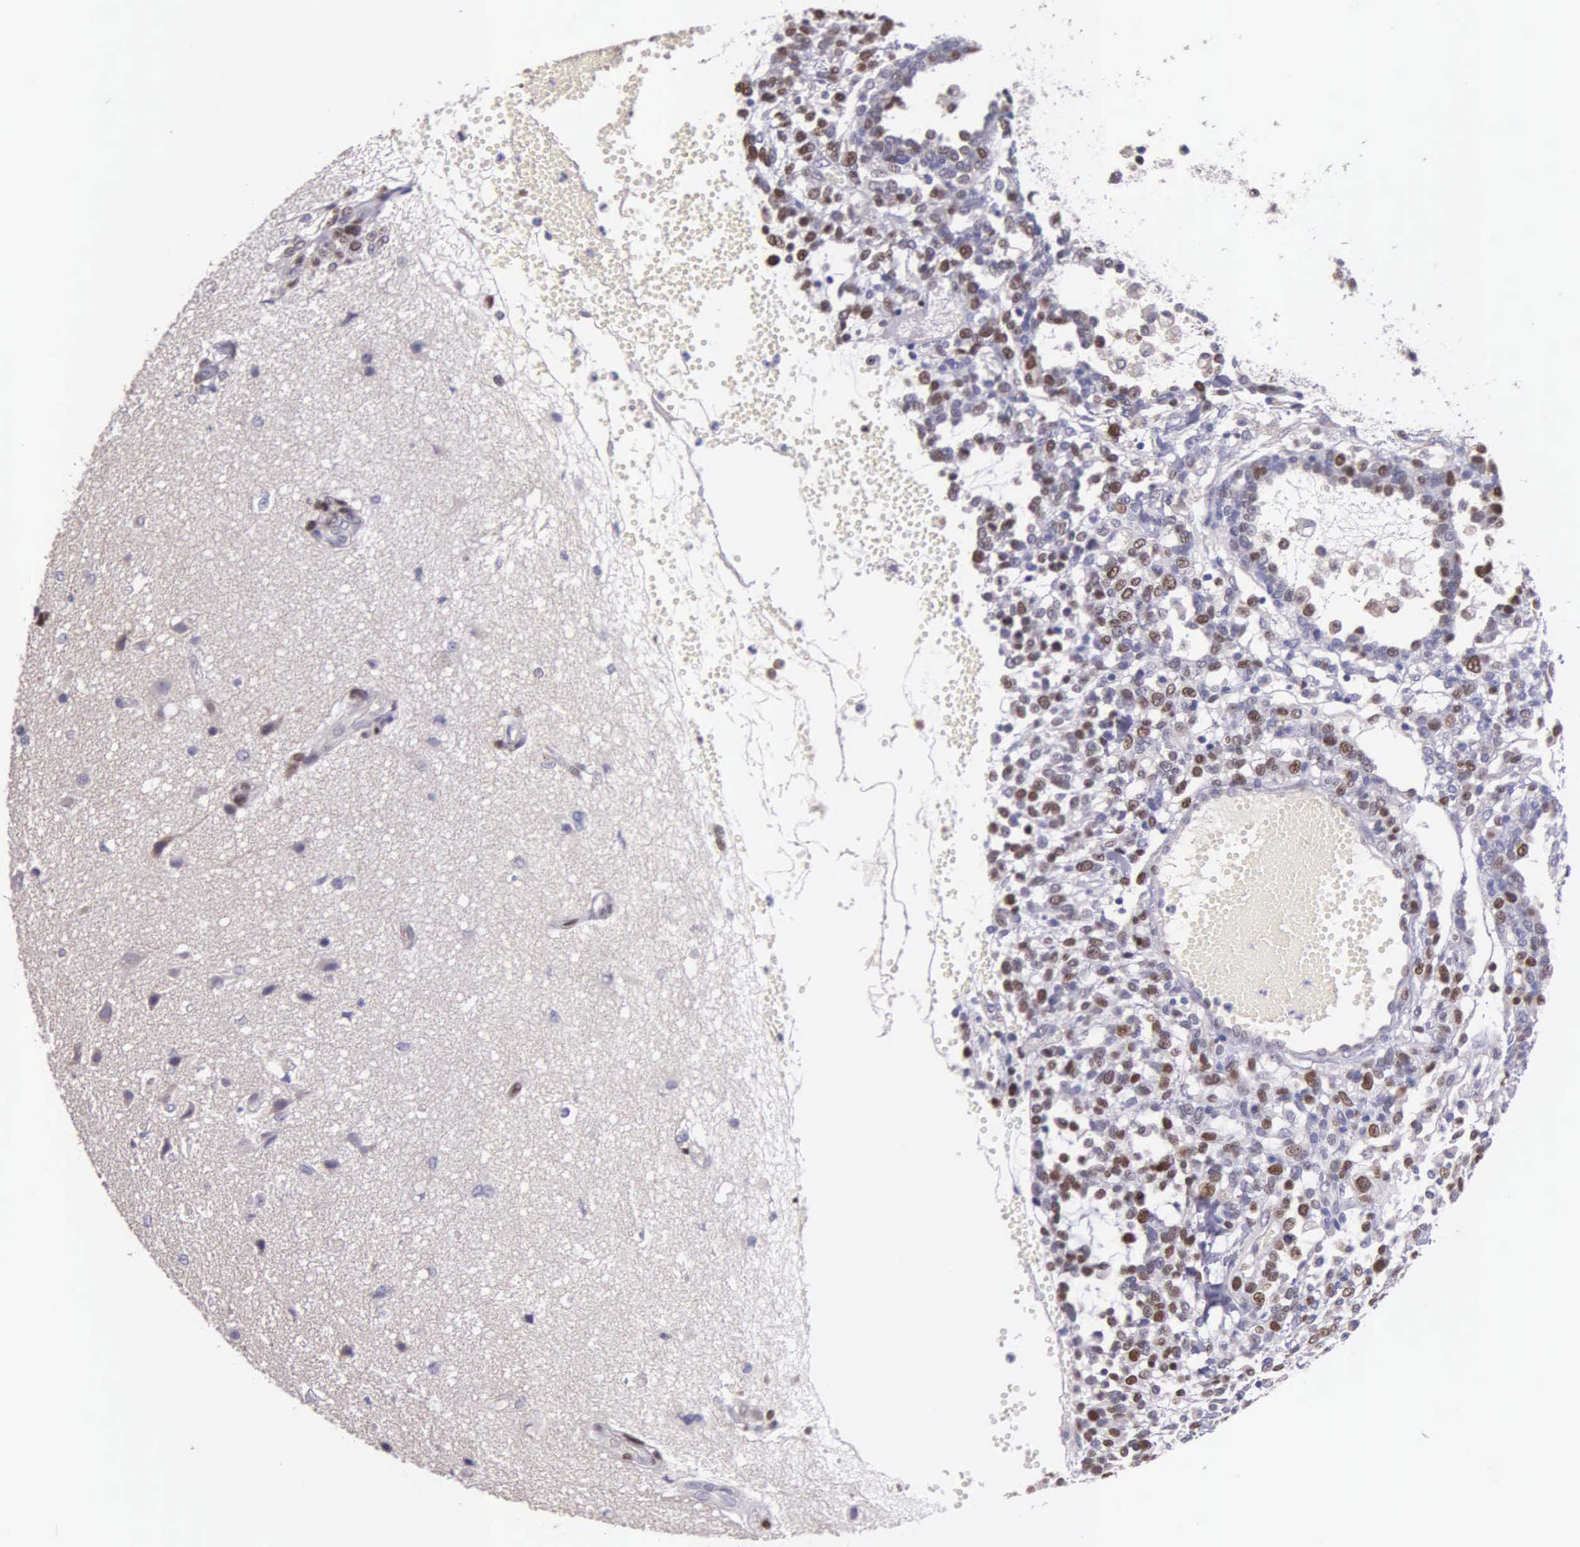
{"staining": {"intensity": "moderate", "quantity": "<25%", "location": "nuclear"}, "tissue": "glioma", "cell_type": "Tumor cells", "image_type": "cancer", "snomed": [{"axis": "morphology", "description": "Glioma, malignant, High grade"}, {"axis": "topography", "description": "Brain"}], "caption": "IHC photomicrograph of neoplastic tissue: glioma stained using IHC shows low levels of moderate protein expression localized specifically in the nuclear of tumor cells, appearing as a nuclear brown color.", "gene": "MCM5", "patient": {"sex": "male", "age": 66}}